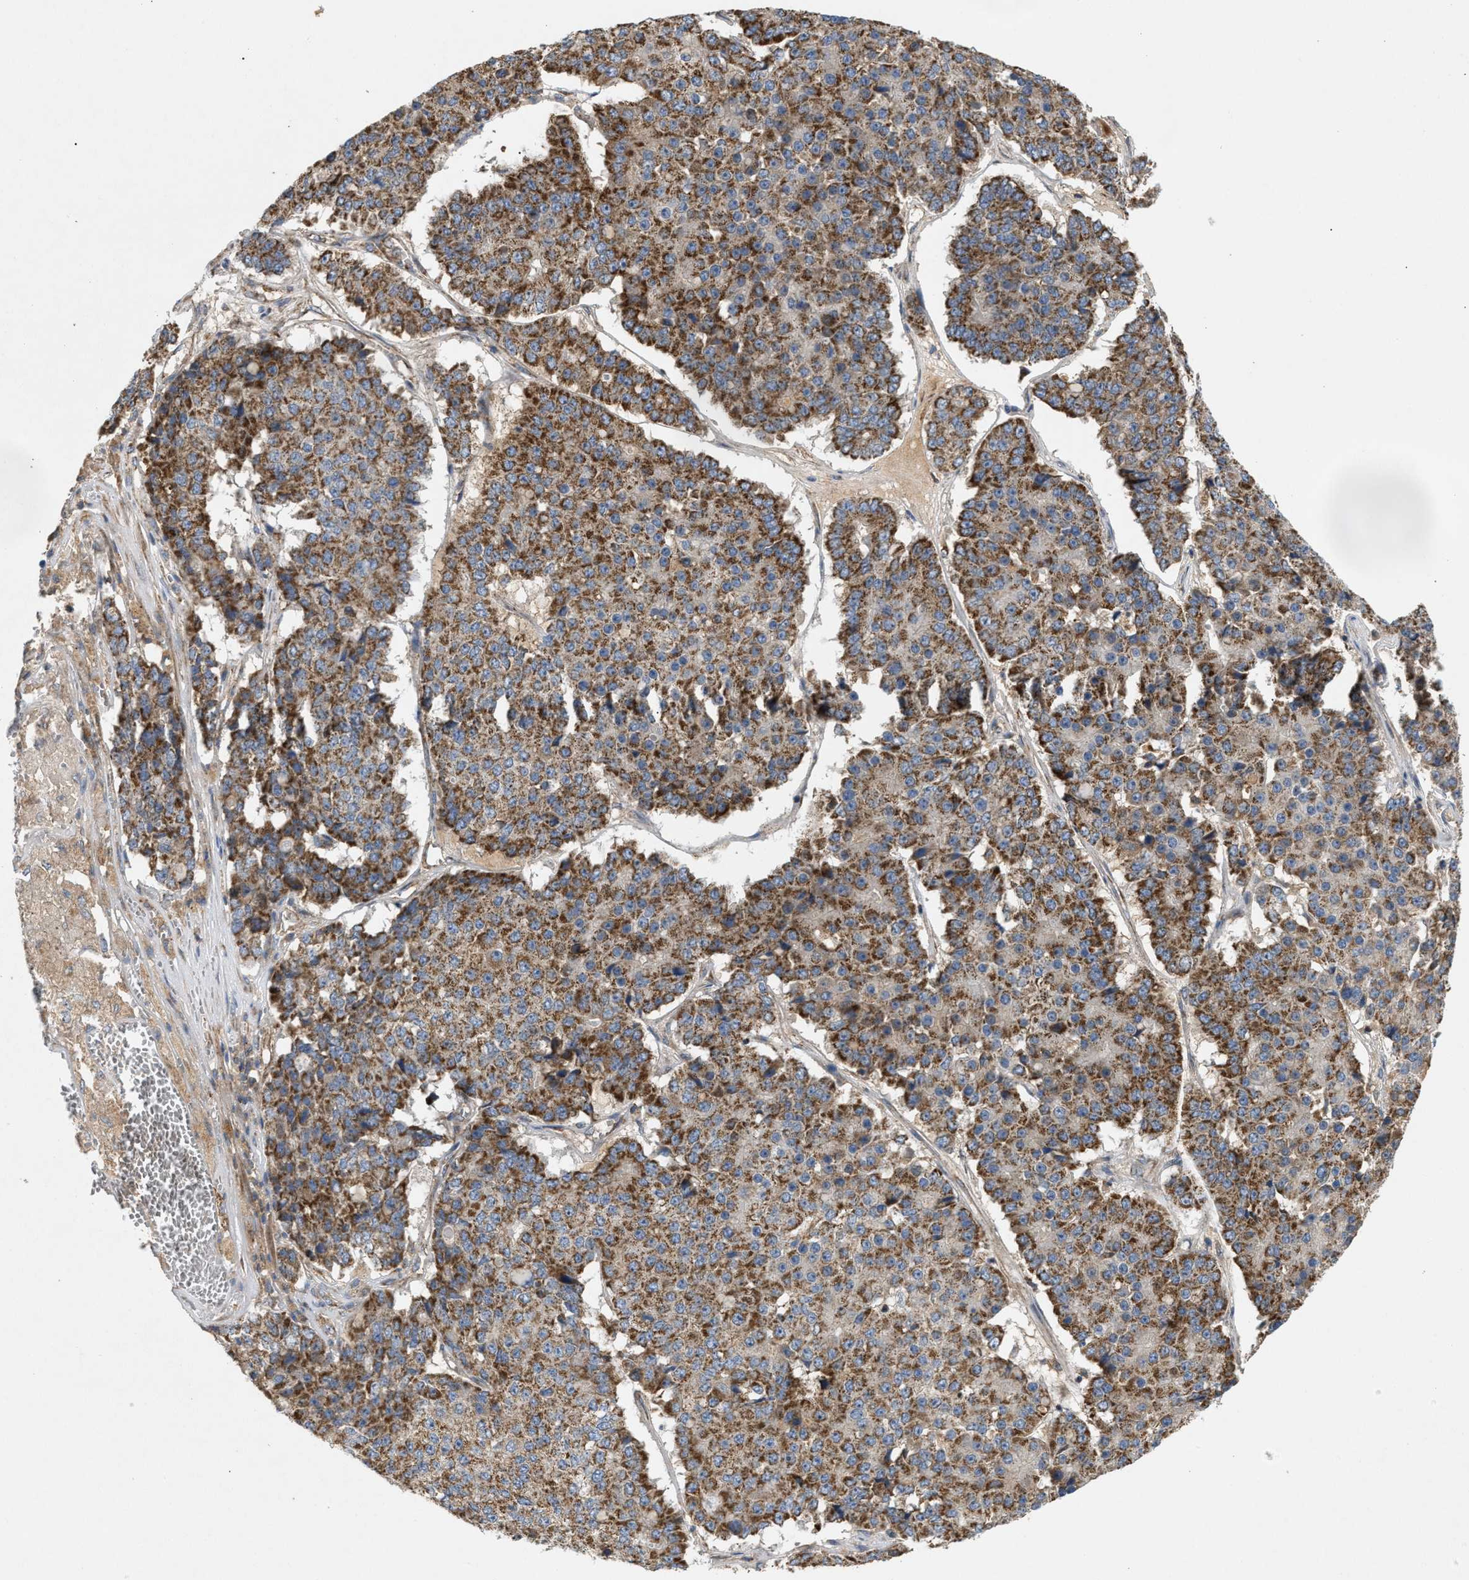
{"staining": {"intensity": "strong", "quantity": ">75%", "location": "cytoplasmic/membranous"}, "tissue": "pancreatic cancer", "cell_type": "Tumor cells", "image_type": "cancer", "snomed": [{"axis": "morphology", "description": "Adenocarcinoma, NOS"}, {"axis": "topography", "description": "Pancreas"}], "caption": "DAB (3,3'-diaminobenzidine) immunohistochemical staining of human pancreatic adenocarcinoma demonstrates strong cytoplasmic/membranous protein positivity in about >75% of tumor cells. The protein is shown in brown color, while the nuclei are stained blue.", "gene": "TACO1", "patient": {"sex": "male", "age": 50}}